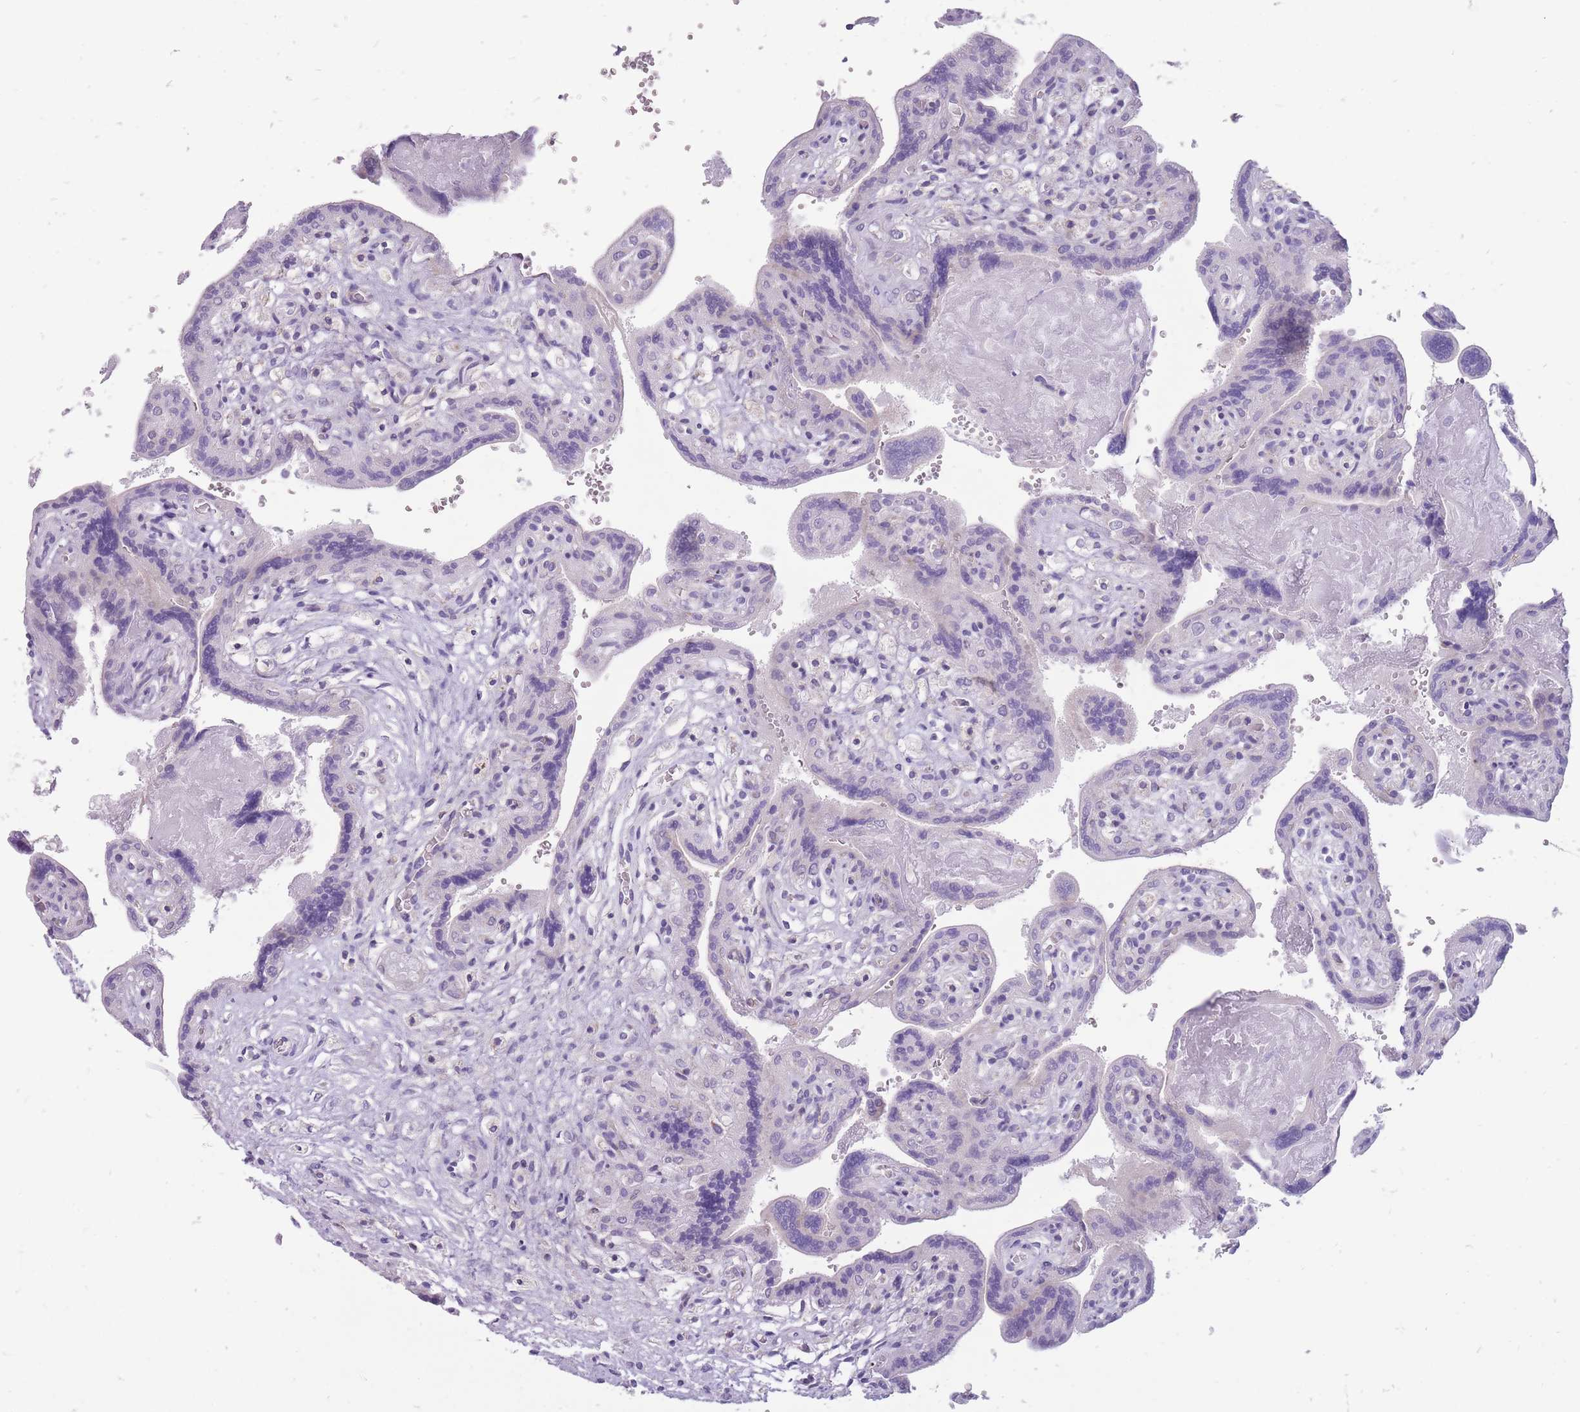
{"staining": {"intensity": "negative", "quantity": "none", "location": "none"}, "tissue": "placenta", "cell_type": "Decidual cells", "image_type": "normal", "snomed": [{"axis": "morphology", "description": "Normal tissue, NOS"}, {"axis": "topography", "description": "Placenta"}], "caption": "IHC histopathology image of benign placenta: placenta stained with DAB shows no significant protein expression in decidual cells.", "gene": "ERICH4", "patient": {"sex": "female", "age": 37}}